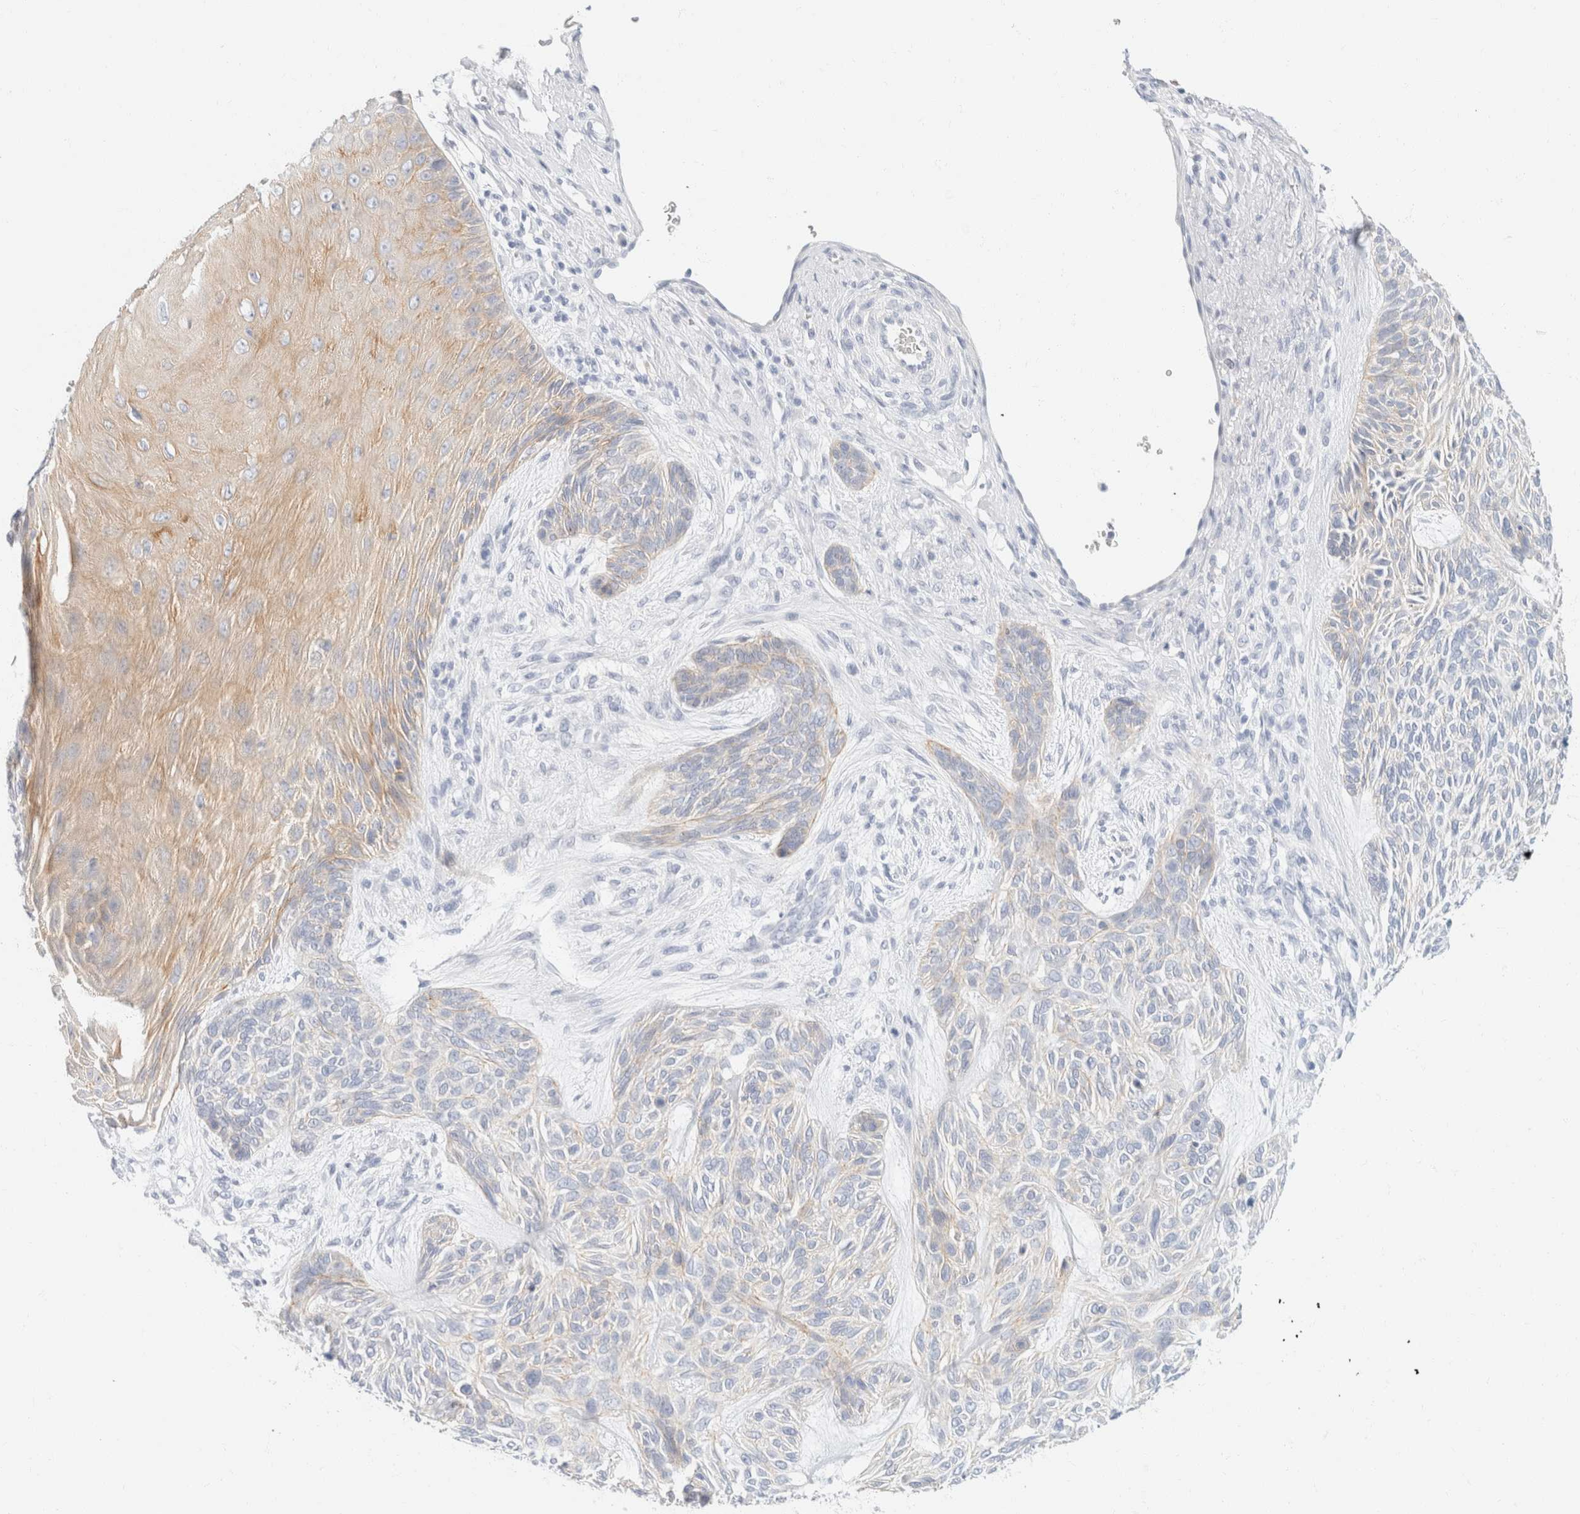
{"staining": {"intensity": "weak", "quantity": "<25%", "location": "cytoplasmic/membranous"}, "tissue": "skin cancer", "cell_type": "Tumor cells", "image_type": "cancer", "snomed": [{"axis": "morphology", "description": "Basal cell carcinoma"}, {"axis": "topography", "description": "Skin"}], "caption": "Protein analysis of skin basal cell carcinoma reveals no significant positivity in tumor cells.", "gene": "KRT20", "patient": {"sex": "male", "age": 55}}